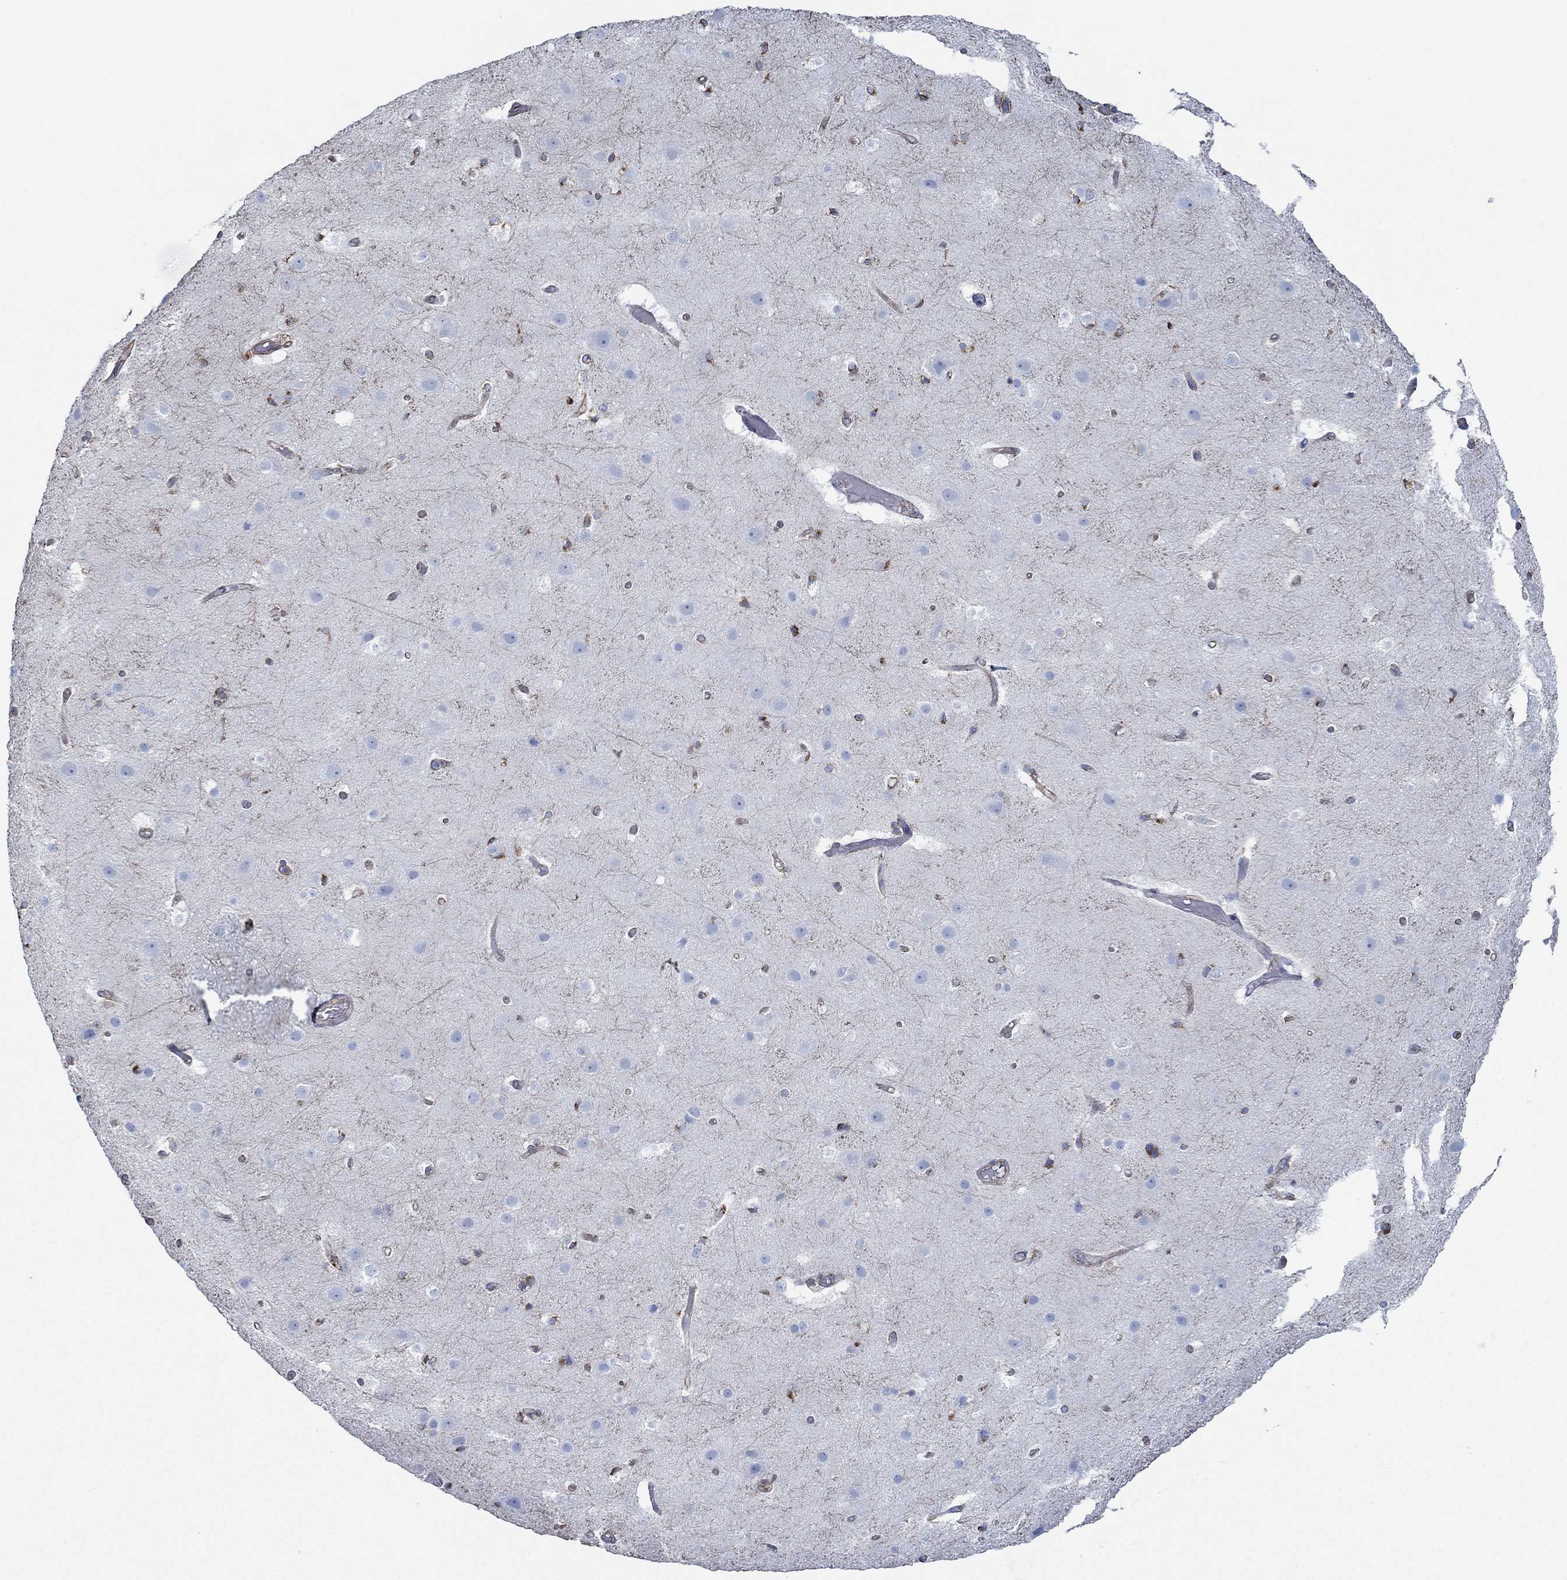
{"staining": {"intensity": "moderate", "quantity": "25%-75%", "location": "cytoplasmic/membranous"}, "tissue": "cerebral cortex", "cell_type": "Endothelial cells", "image_type": "normal", "snomed": [{"axis": "morphology", "description": "Normal tissue, NOS"}, {"axis": "topography", "description": "Cerebral cortex"}], "caption": "Immunohistochemistry of benign cerebral cortex reveals medium levels of moderate cytoplasmic/membranous positivity in approximately 25%-75% of endothelial cells.", "gene": "STC2", "patient": {"sex": "female", "age": 52}}